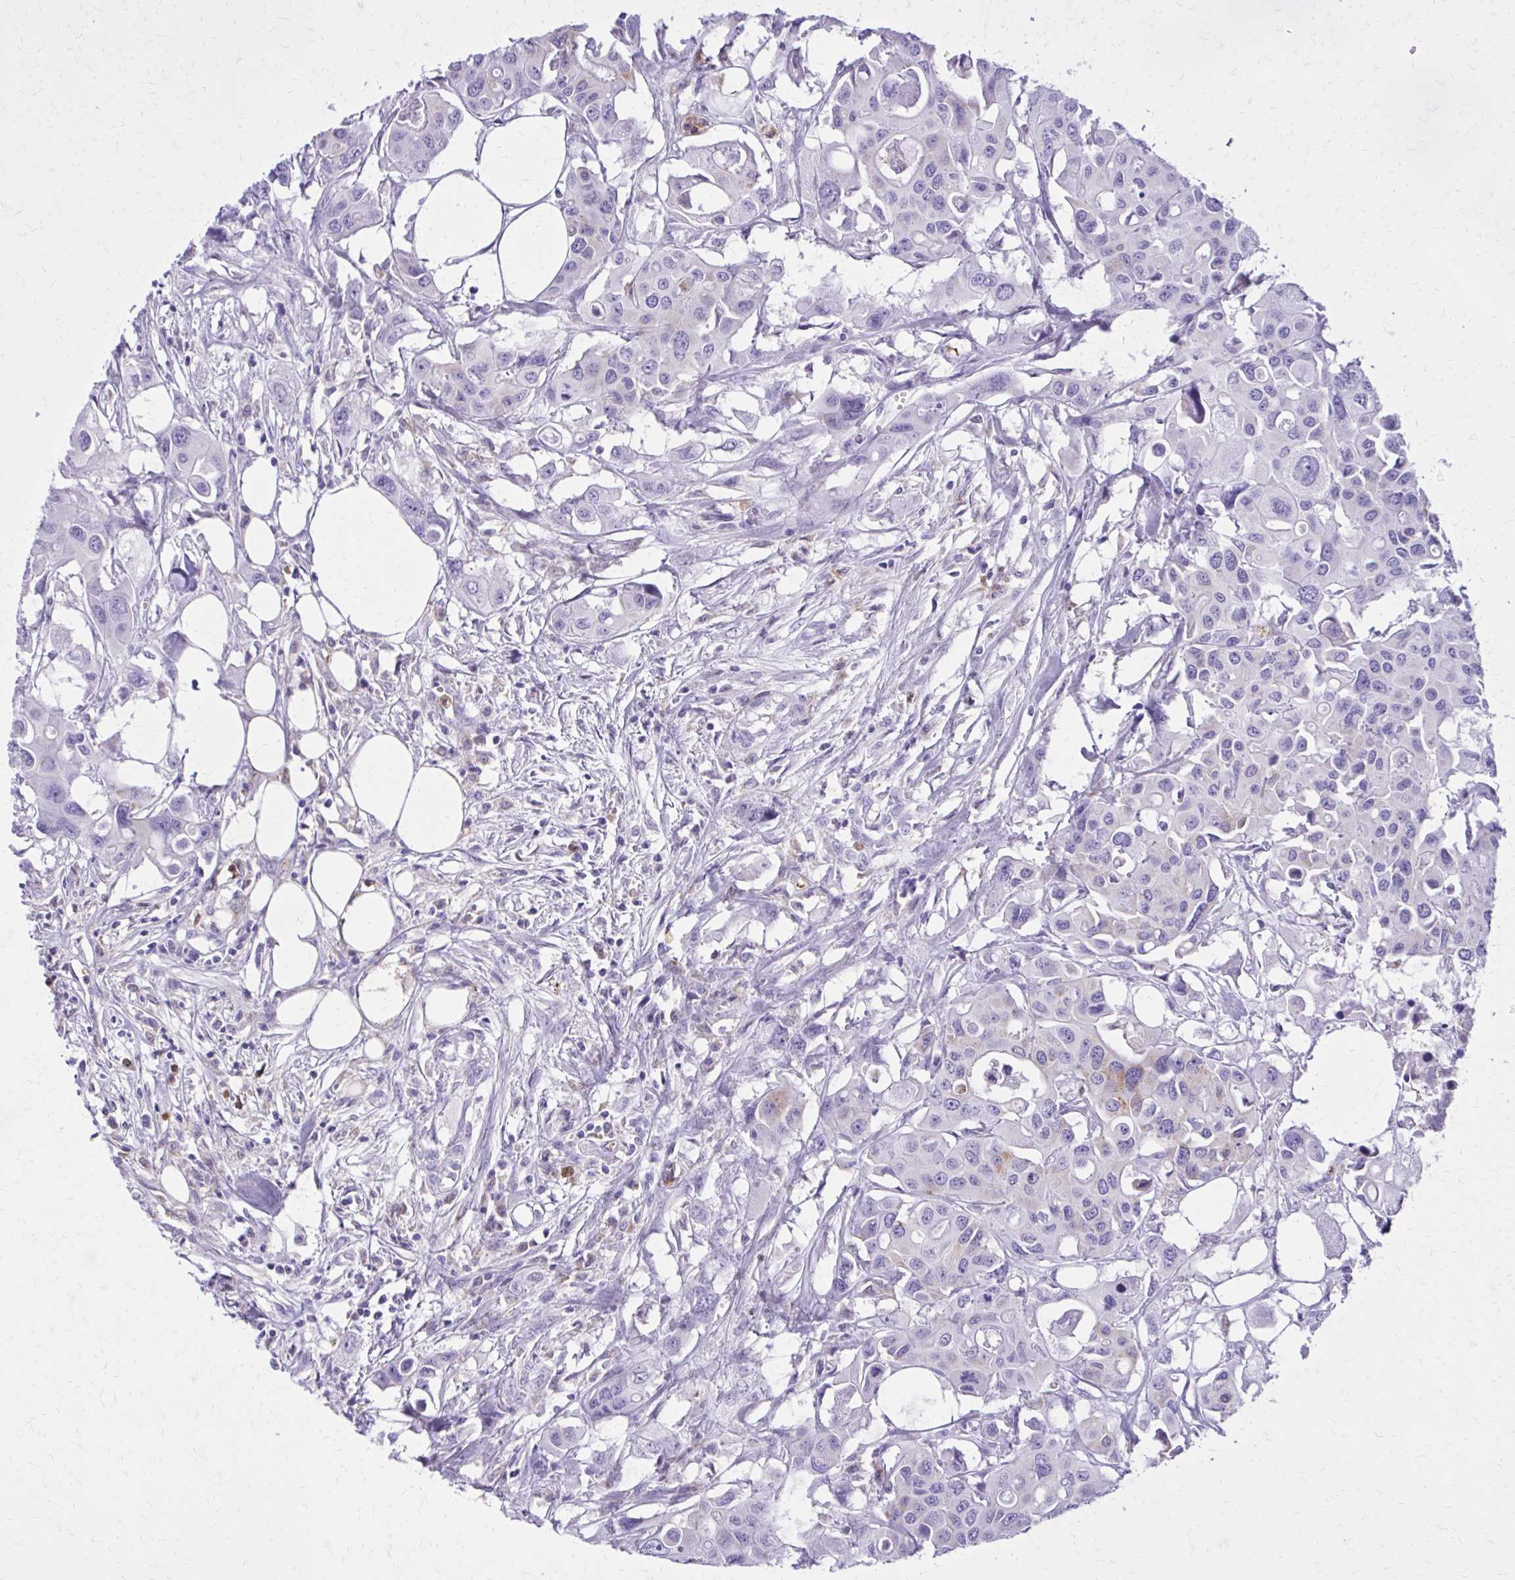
{"staining": {"intensity": "negative", "quantity": "none", "location": "none"}, "tissue": "colorectal cancer", "cell_type": "Tumor cells", "image_type": "cancer", "snomed": [{"axis": "morphology", "description": "Adenocarcinoma, NOS"}, {"axis": "topography", "description": "Colon"}], "caption": "Colorectal cancer was stained to show a protein in brown. There is no significant staining in tumor cells. The staining was performed using DAB (3,3'-diaminobenzidine) to visualize the protein expression in brown, while the nuclei were stained in blue with hematoxylin (Magnification: 20x).", "gene": "CAT", "patient": {"sex": "male", "age": 77}}